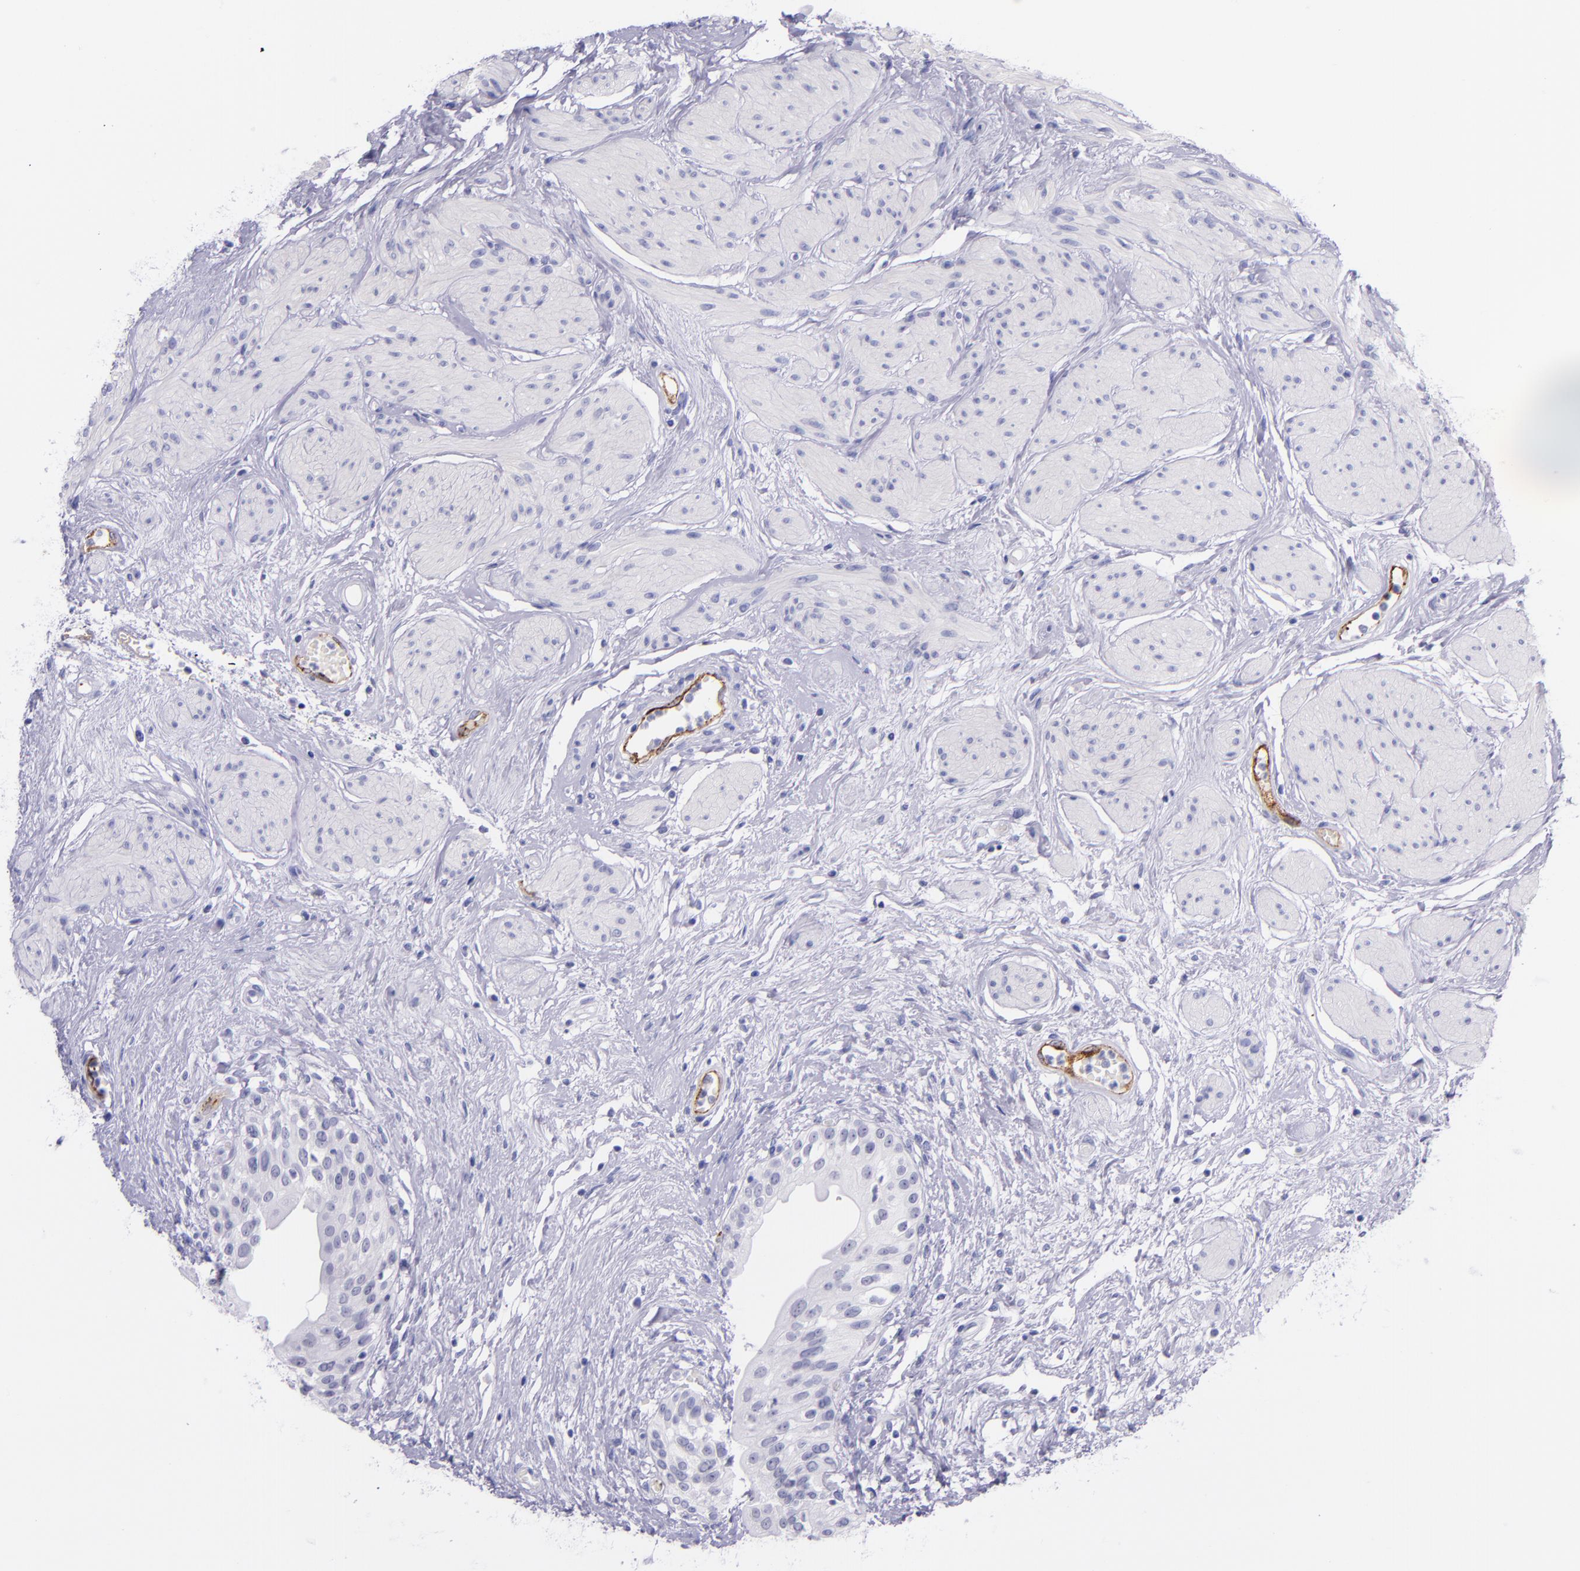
{"staining": {"intensity": "negative", "quantity": "none", "location": "none"}, "tissue": "urinary bladder", "cell_type": "Urothelial cells", "image_type": "normal", "snomed": [{"axis": "morphology", "description": "Normal tissue, NOS"}, {"axis": "topography", "description": "Urinary bladder"}], "caption": "This is a histopathology image of immunohistochemistry (IHC) staining of benign urinary bladder, which shows no positivity in urothelial cells.", "gene": "SELE", "patient": {"sex": "female", "age": 55}}